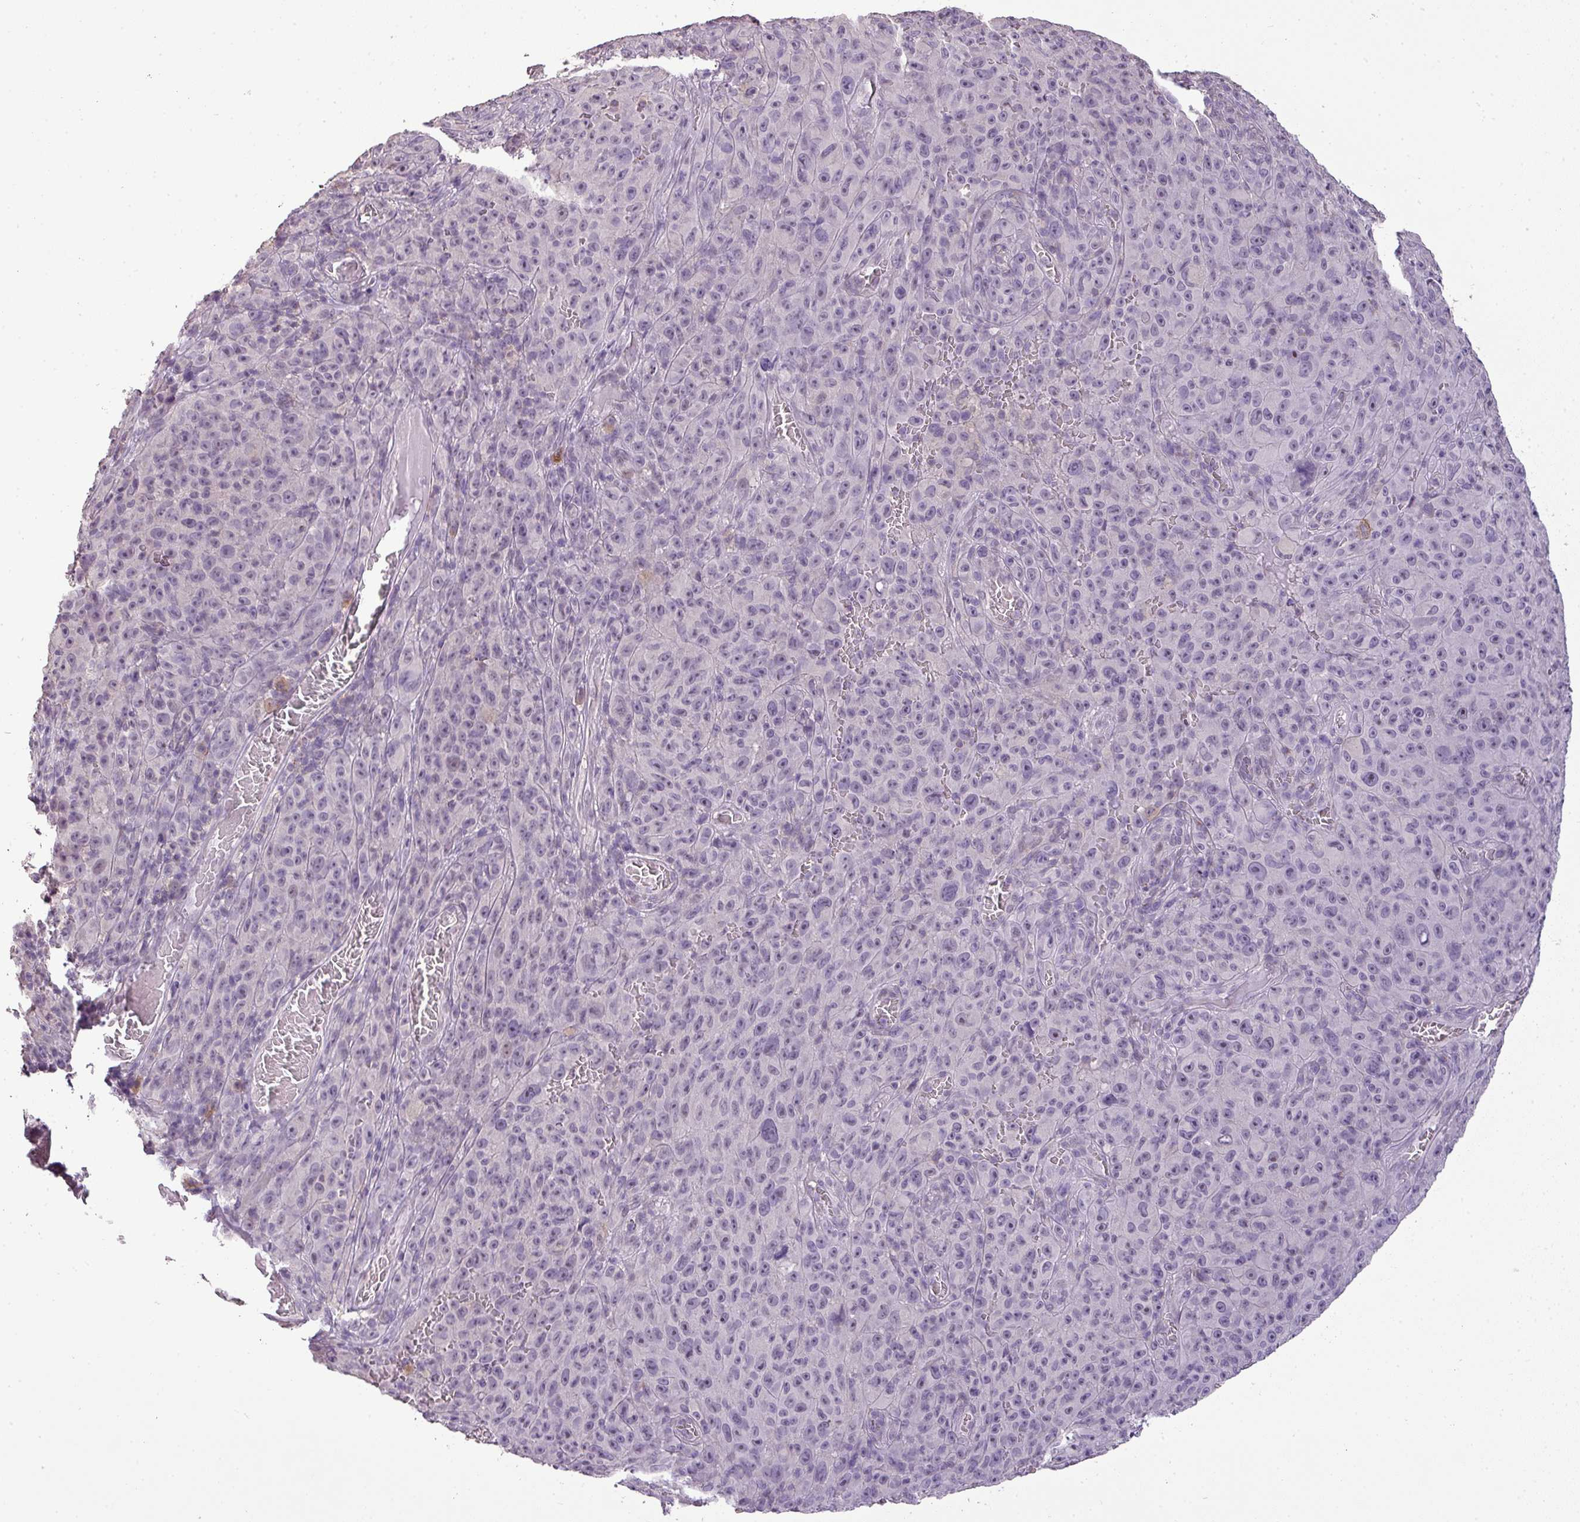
{"staining": {"intensity": "negative", "quantity": "none", "location": "none"}, "tissue": "melanoma", "cell_type": "Tumor cells", "image_type": "cancer", "snomed": [{"axis": "morphology", "description": "Malignant melanoma, NOS"}, {"axis": "topography", "description": "Skin"}], "caption": "DAB immunohistochemical staining of human melanoma shows no significant expression in tumor cells.", "gene": "LY9", "patient": {"sex": "female", "age": 82}}